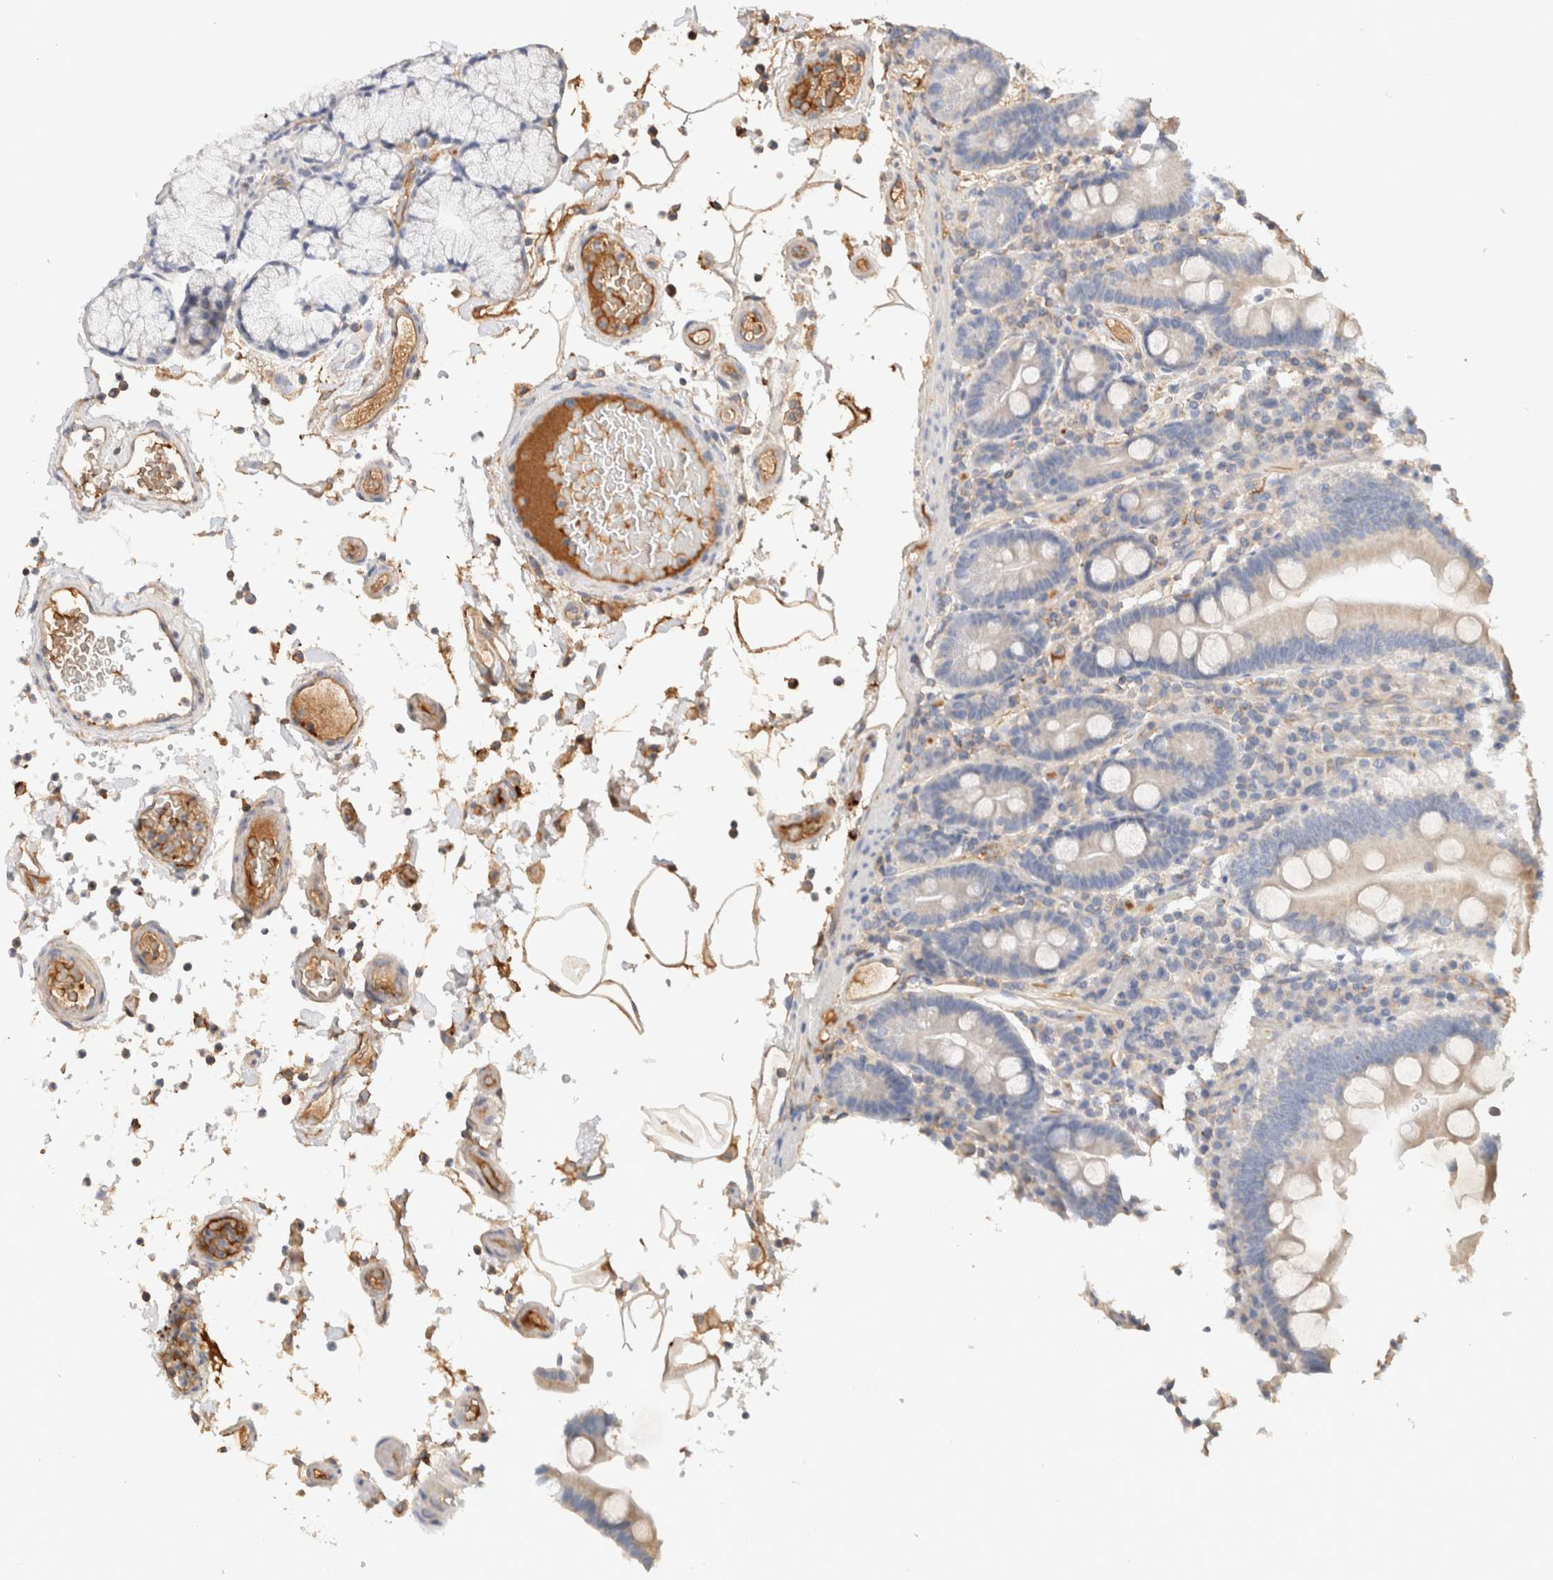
{"staining": {"intensity": "weak", "quantity": "<25%", "location": "cytoplasmic/membranous"}, "tissue": "duodenum", "cell_type": "Glandular cells", "image_type": "normal", "snomed": [{"axis": "morphology", "description": "Normal tissue, NOS"}, {"axis": "topography", "description": "Small intestine, NOS"}], "caption": "A high-resolution photomicrograph shows immunohistochemistry staining of normal duodenum, which displays no significant positivity in glandular cells.", "gene": "PROS1", "patient": {"sex": "female", "age": 71}}